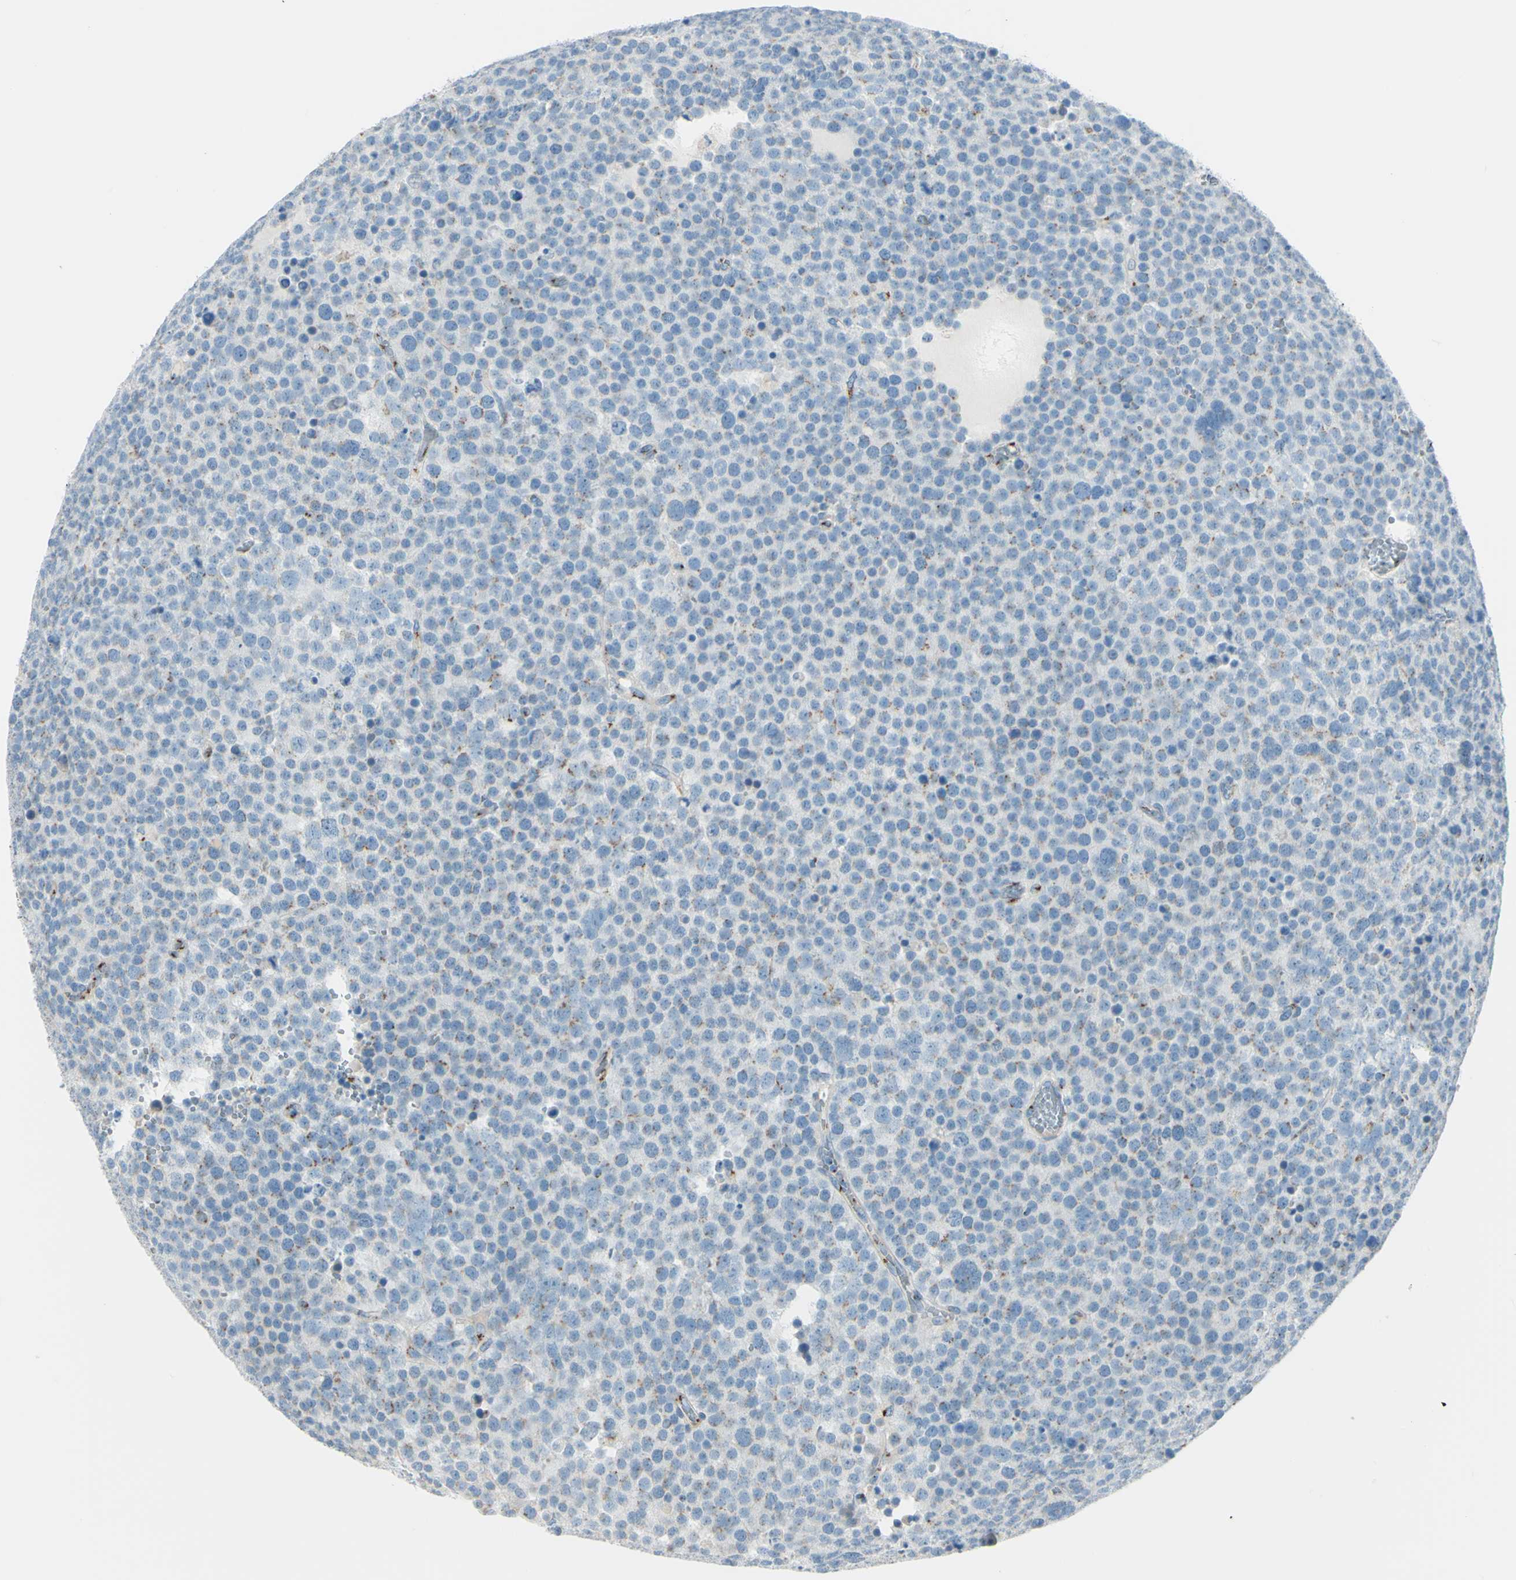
{"staining": {"intensity": "weak", "quantity": "<25%", "location": "cytoplasmic/membranous"}, "tissue": "testis cancer", "cell_type": "Tumor cells", "image_type": "cancer", "snomed": [{"axis": "morphology", "description": "Seminoma, NOS"}, {"axis": "topography", "description": "Testis"}], "caption": "Immunohistochemistry image of neoplastic tissue: testis cancer stained with DAB reveals no significant protein staining in tumor cells.", "gene": "B4GALT1", "patient": {"sex": "male", "age": 71}}